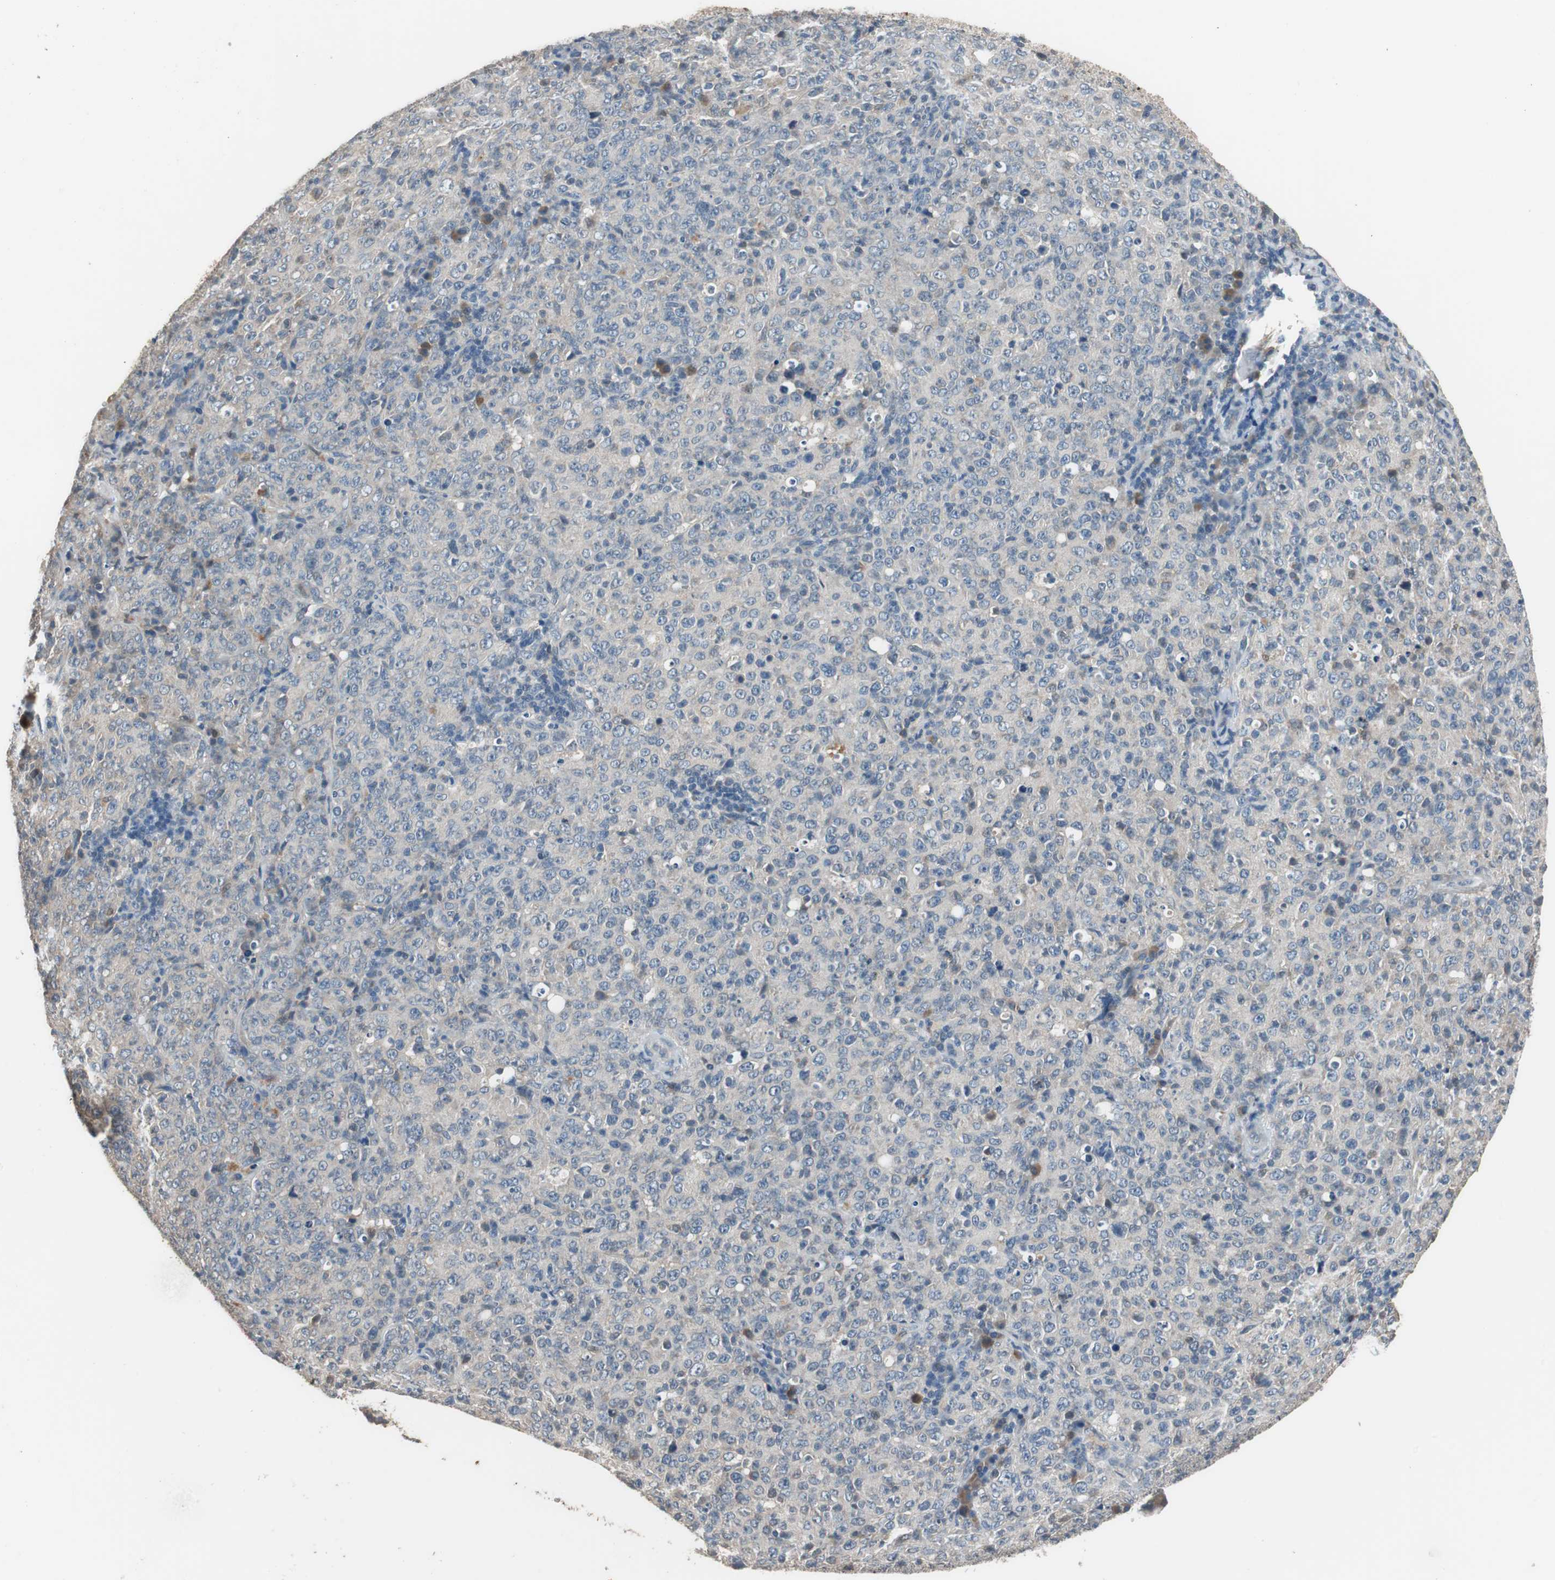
{"staining": {"intensity": "negative", "quantity": "none", "location": "none"}, "tissue": "lymphoma", "cell_type": "Tumor cells", "image_type": "cancer", "snomed": [{"axis": "morphology", "description": "Malignant lymphoma, non-Hodgkin's type, High grade"}, {"axis": "topography", "description": "Tonsil"}], "caption": "Lymphoma was stained to show a protein in brown. There is no significant staining in tumor cells.", "gene": "PI4KB", "patient": {"sex": "female", "age": 36}}